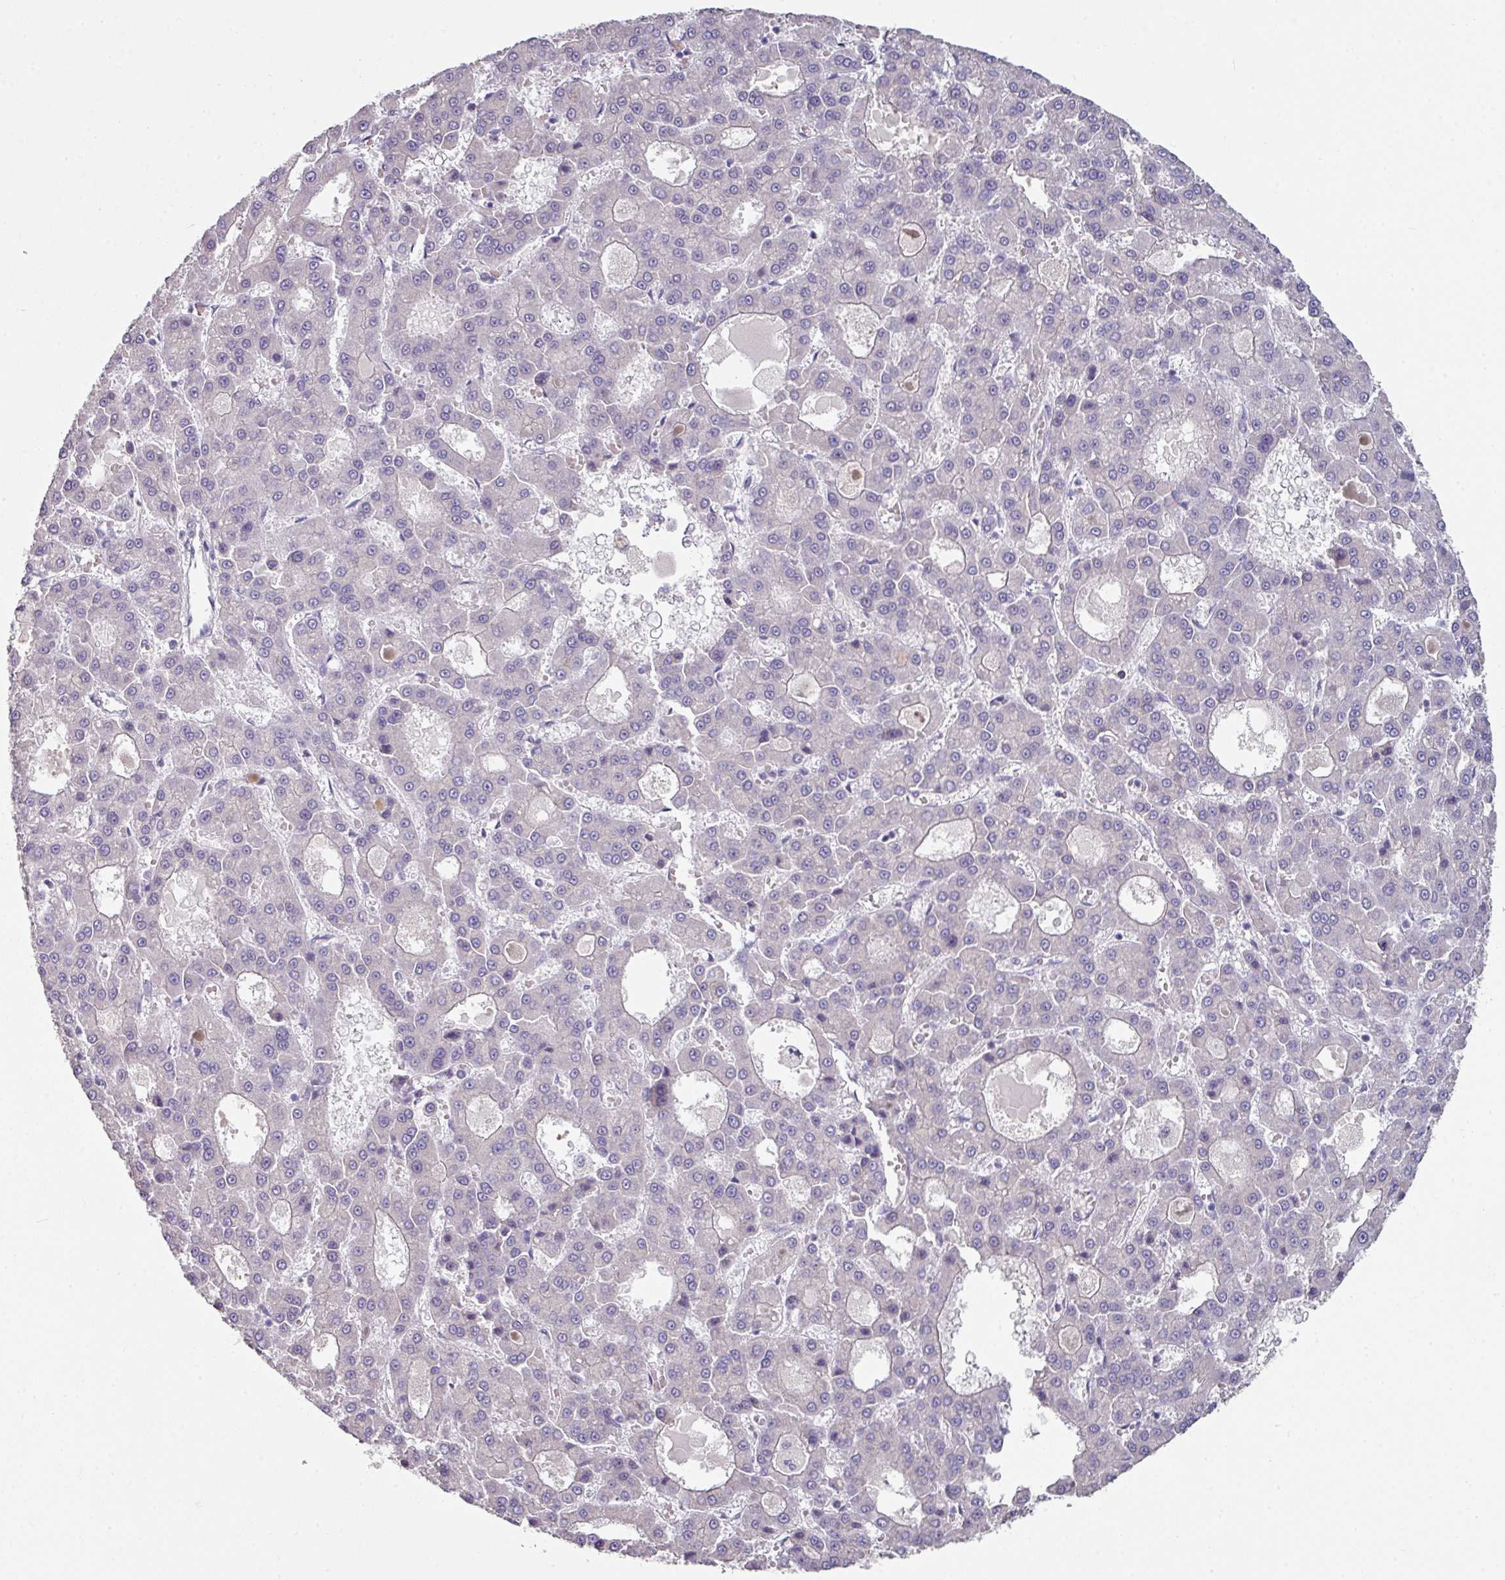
{"staining": {"intensity": "negative", "quantity": "none", "location": "none"}, "tissue": "liver cancer", "cell_type": "Tumor cells", "image_type": "cancer", "snomed": [{"axis": "morphology", "description": "Carcinoma, Hepatocellular, NOS"}, {"axis": "topography", "description": "Liver"}], "caption": "Human liver hepatocellular carcinoma stained for a protein using immunohistochemistry shows no expression in tumor cells.", "gene": "ELK1", "patient": {"sex": "male", "age": 70}}